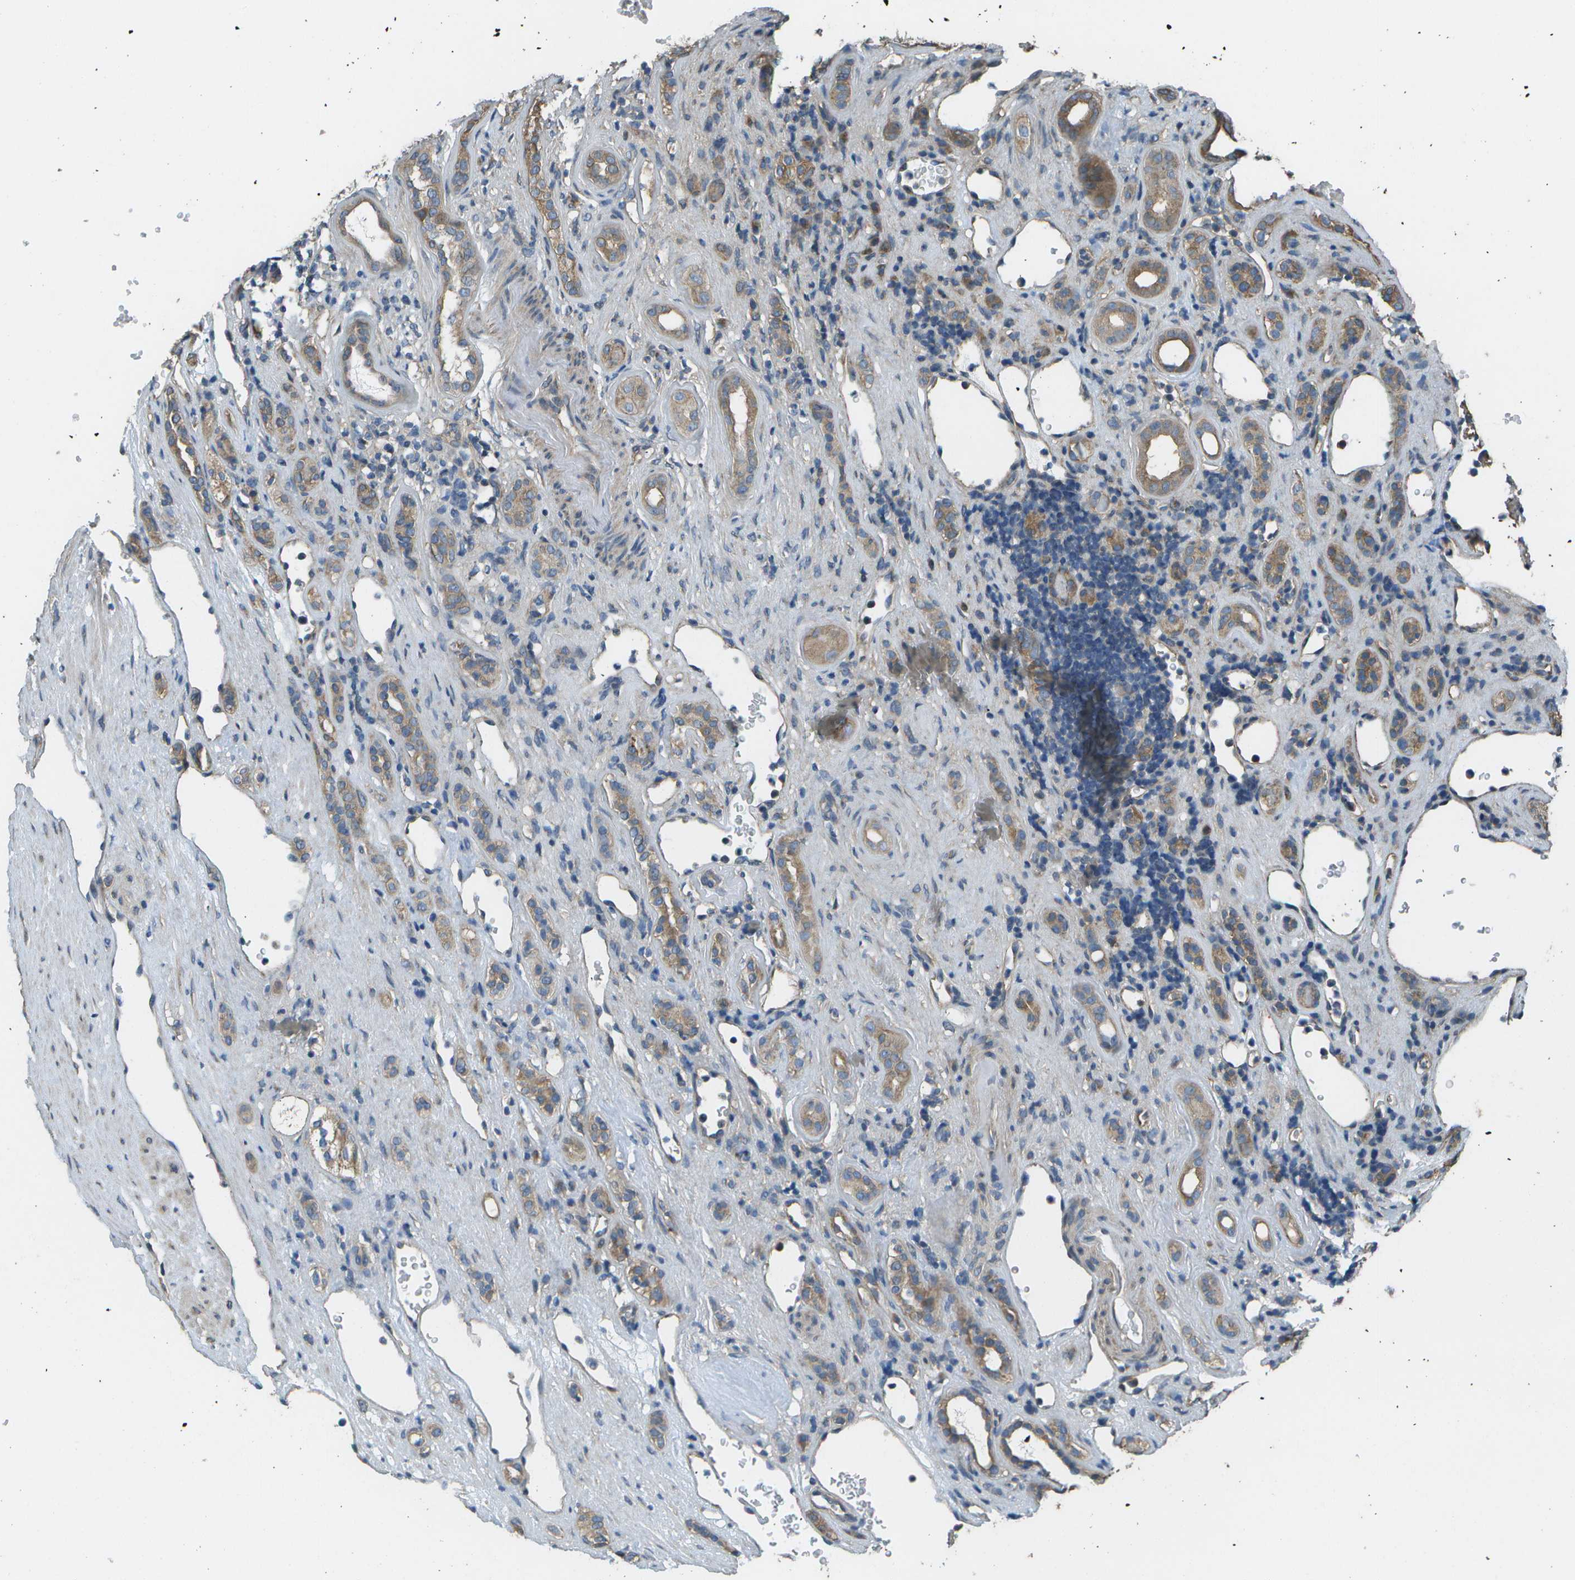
{"staining": {"intensity": "moderate", "quantity": "25%-75%", "location": "cytoplasmic/membranous"}, "tissue": "renal cancer", "cell_type": "Tumor cells", "image_type": "cancer", "snomed": [{"axis": "morphology", "description": "Adenocarcinoma, NOS"}, {"axis": "topography", "description": "Kidney"}], "caption": "Moderate cytoplasmic/membranous staining is seen in about 25%-75% of tumor cells in renal cancer (adenocarcinoma).", "gene": "CLNS1A", "patient": {"sex": "female", "age": 69}}